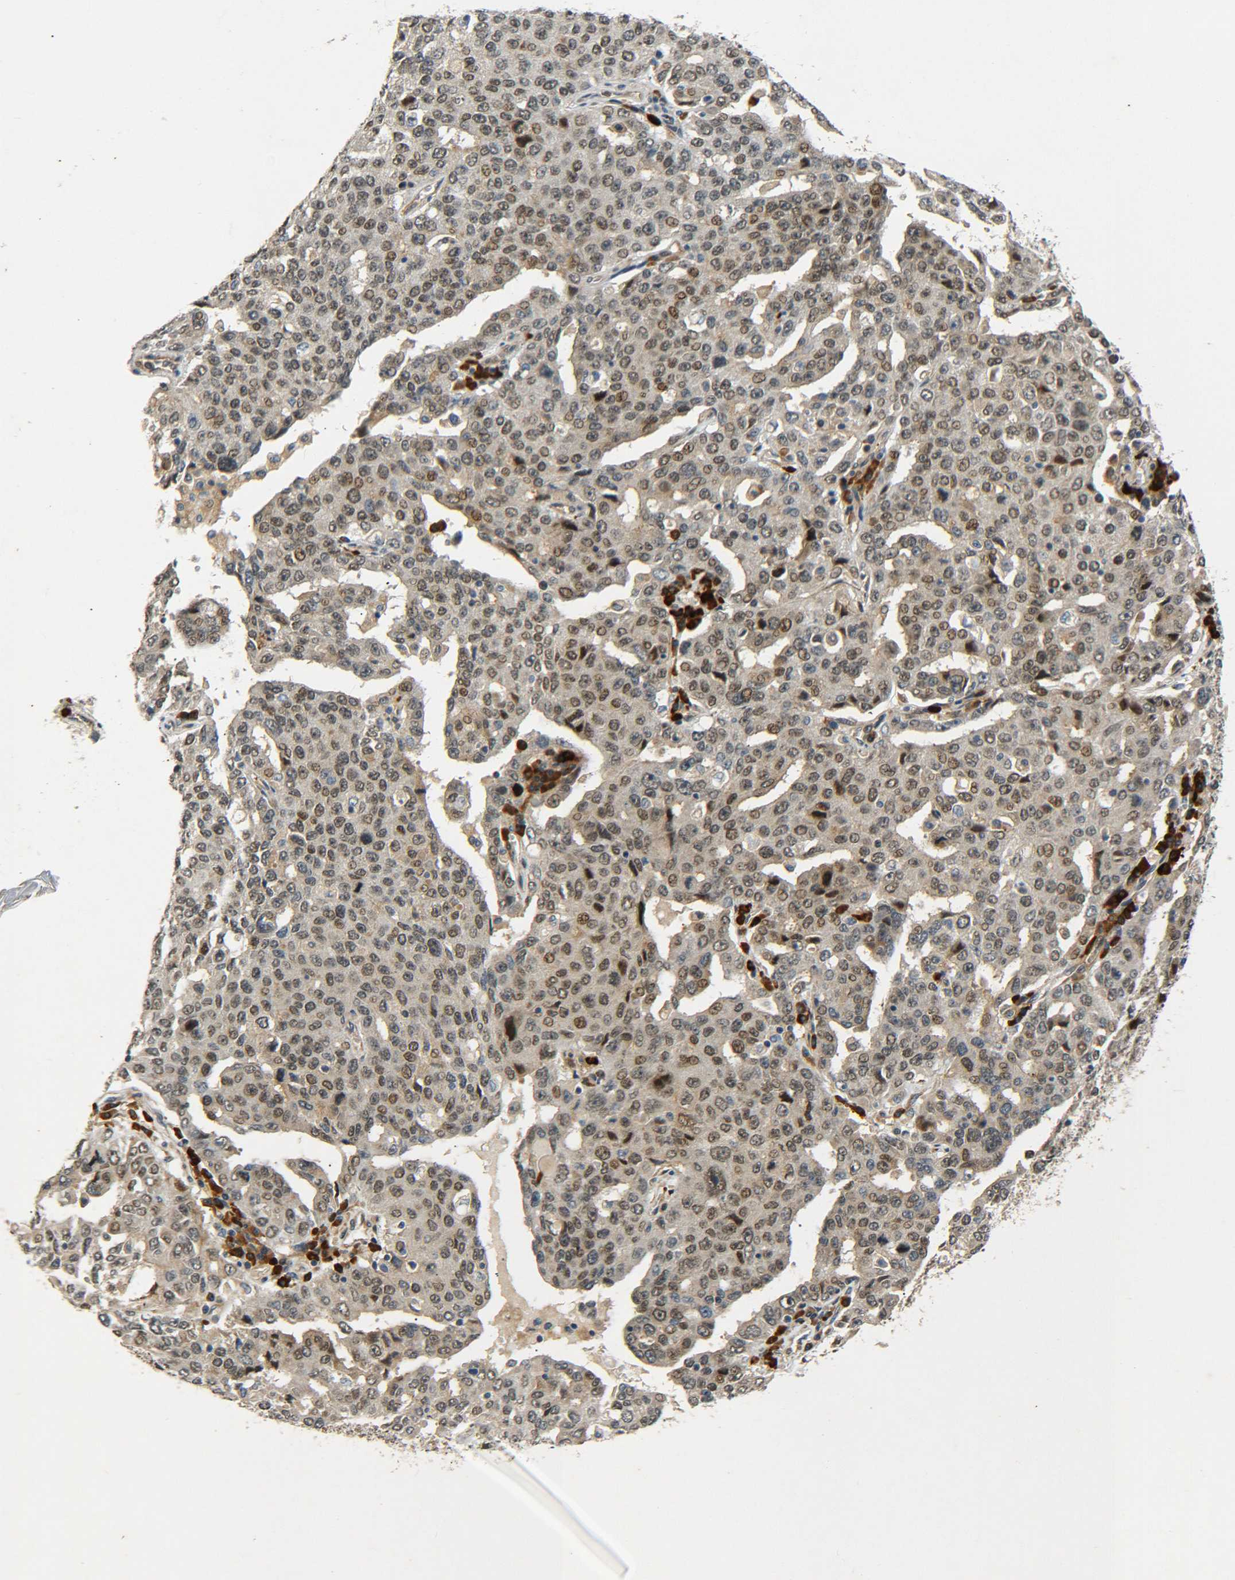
{"staining": {"intensity": "moderate", "quantity": ">75%", "location": "nuclear"}, "tissue": "ovarian cancer", "cell_type": "Tumor cells", "image_type": "cancer", "snomed": [{"axis": "morphology", "description": "Carcinoma, endometroid"}, {"axis": "topography", "description": "Ovary"}], "caption": "Ovarian cancer (endometroid carcinoma) stained with DAB IHC demonstrates medium levels of moderate nuclear positivity in approximately >75% of tumor cells.", "gene": "MEIS1", "patient": {"sex": "female", "age": 62}}